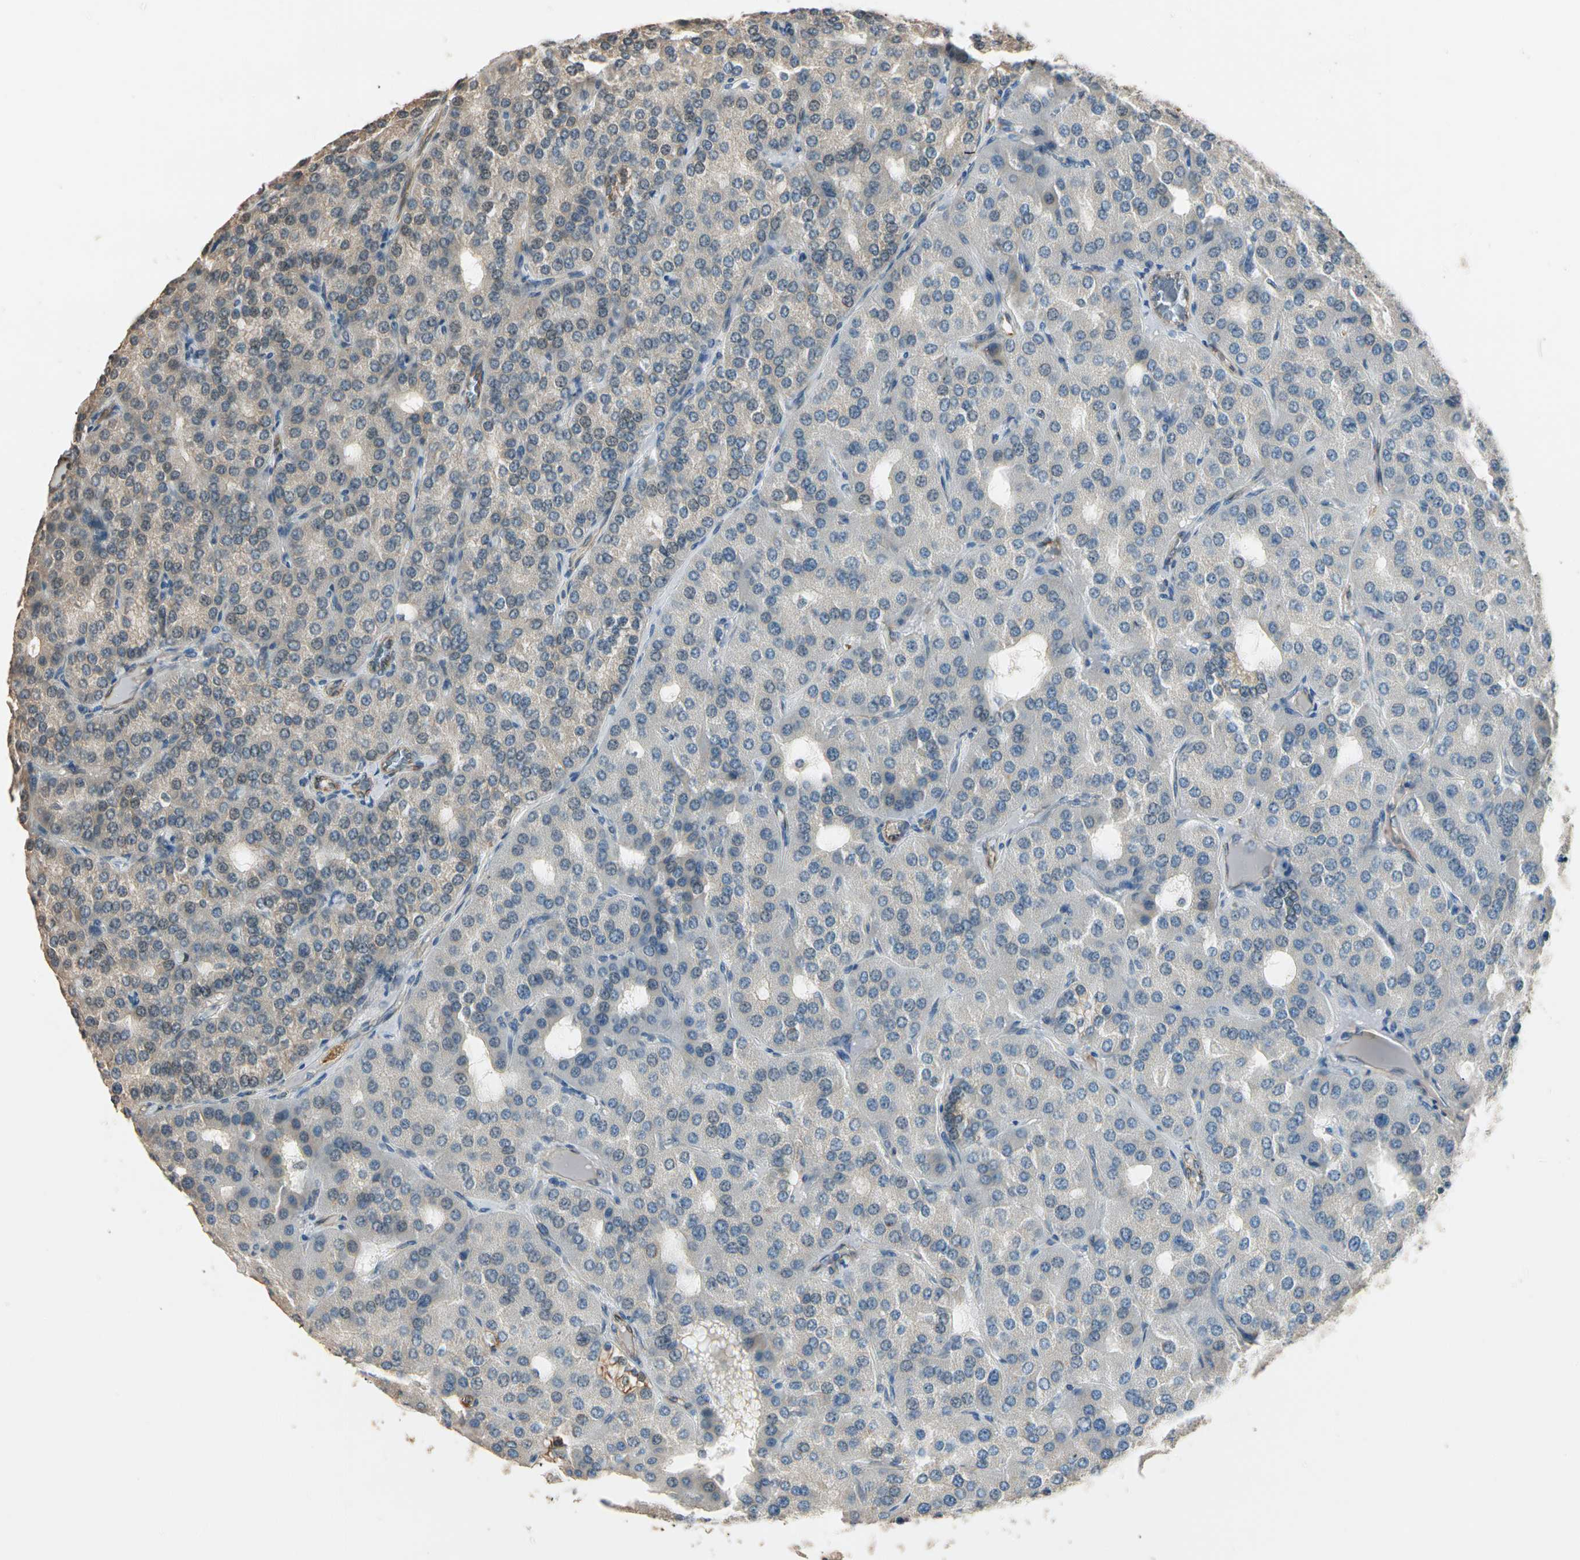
{"staining": {"intensity": "weak", "quantity": "25%-75%", "location": "cytoplasmic/membranous"}, "tissue": "parathyroid gland", "cell_type": "Glandular cells", "image_type": "normal", "snomed": [{"axis": "morphology", "description": "Normal tissue, NOS"}, {"axis": "morphology", "description": "Adenoma, NOS"}, {"axis": "topography", "description": "Parathyroid gland"}], "caption": "Parathyroid gland stained with DAB immunohistochemistry (IHC) demonstrates low levels of weak cytoplasmic/membranous staining in about 25%-75% of glandular cells. (DAB (3,3'-diaminobenzidine) = brown stain, brightfield microscopy at high magnification).", "gene": "TASOR", "patient": {"sex": "female", "age": 86}}